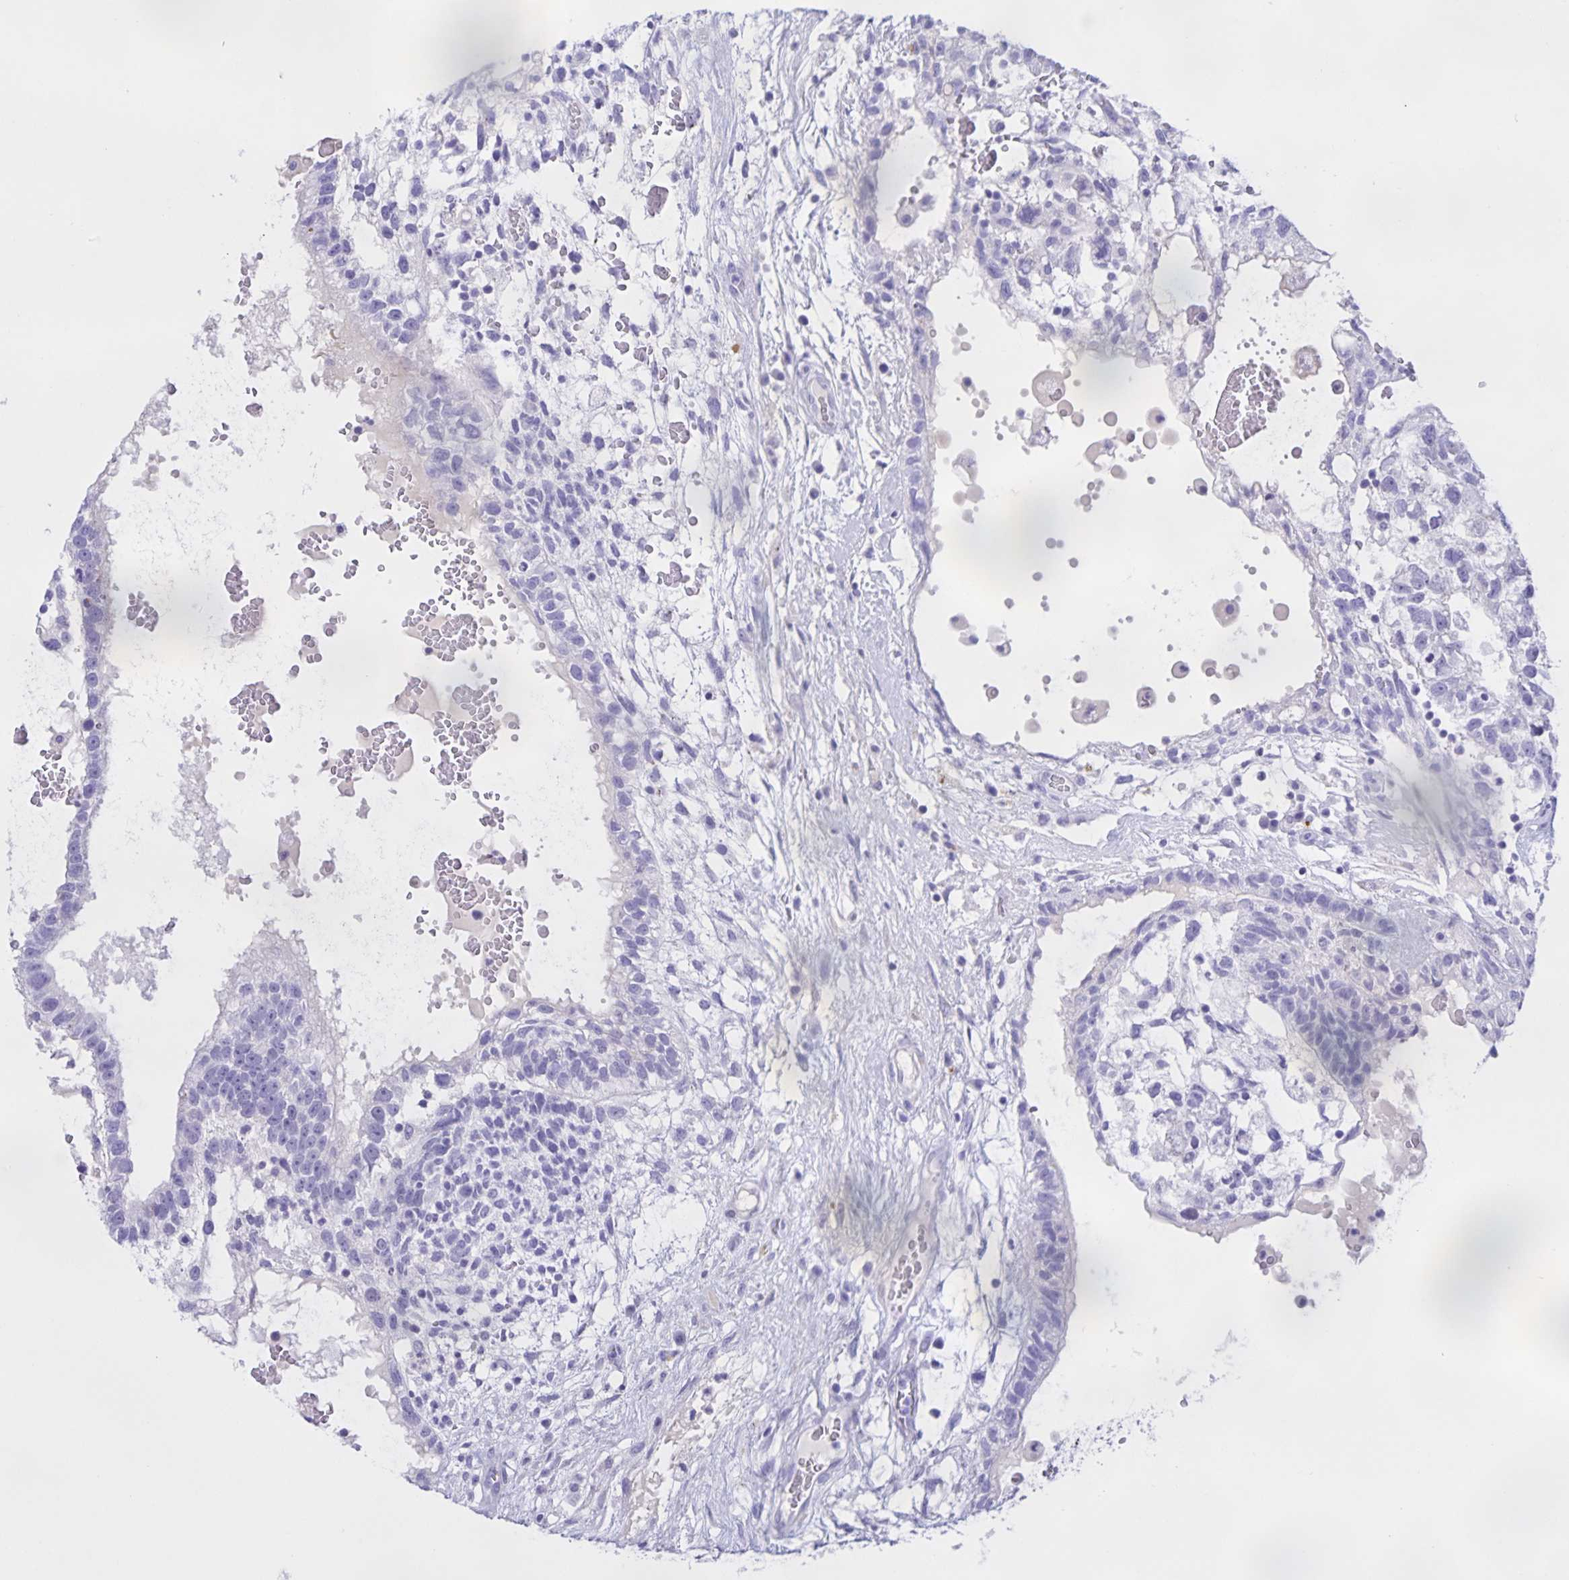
{"staining": {"intensity": "negative", "quantity": "none", "location": "none"}, "tissue": "testis cancer", "cell_type": "Tumor cells", "image_type": "cancer", "snomed": [{"axis": "morphology", "description": "Normal tissue, NOS"}, {"axis": "morphology", "description": "Carcinoma, Embryonal, NOS"}, {"axis": "topography", "description": "Testis"}], "caption": "DAB immunohistochemical staining of human testis embryonal carcinoma displays no significant positivity in tumor cells.", "gene": "CATSPER4", "patient": {"sex": "male", "age": 32}}